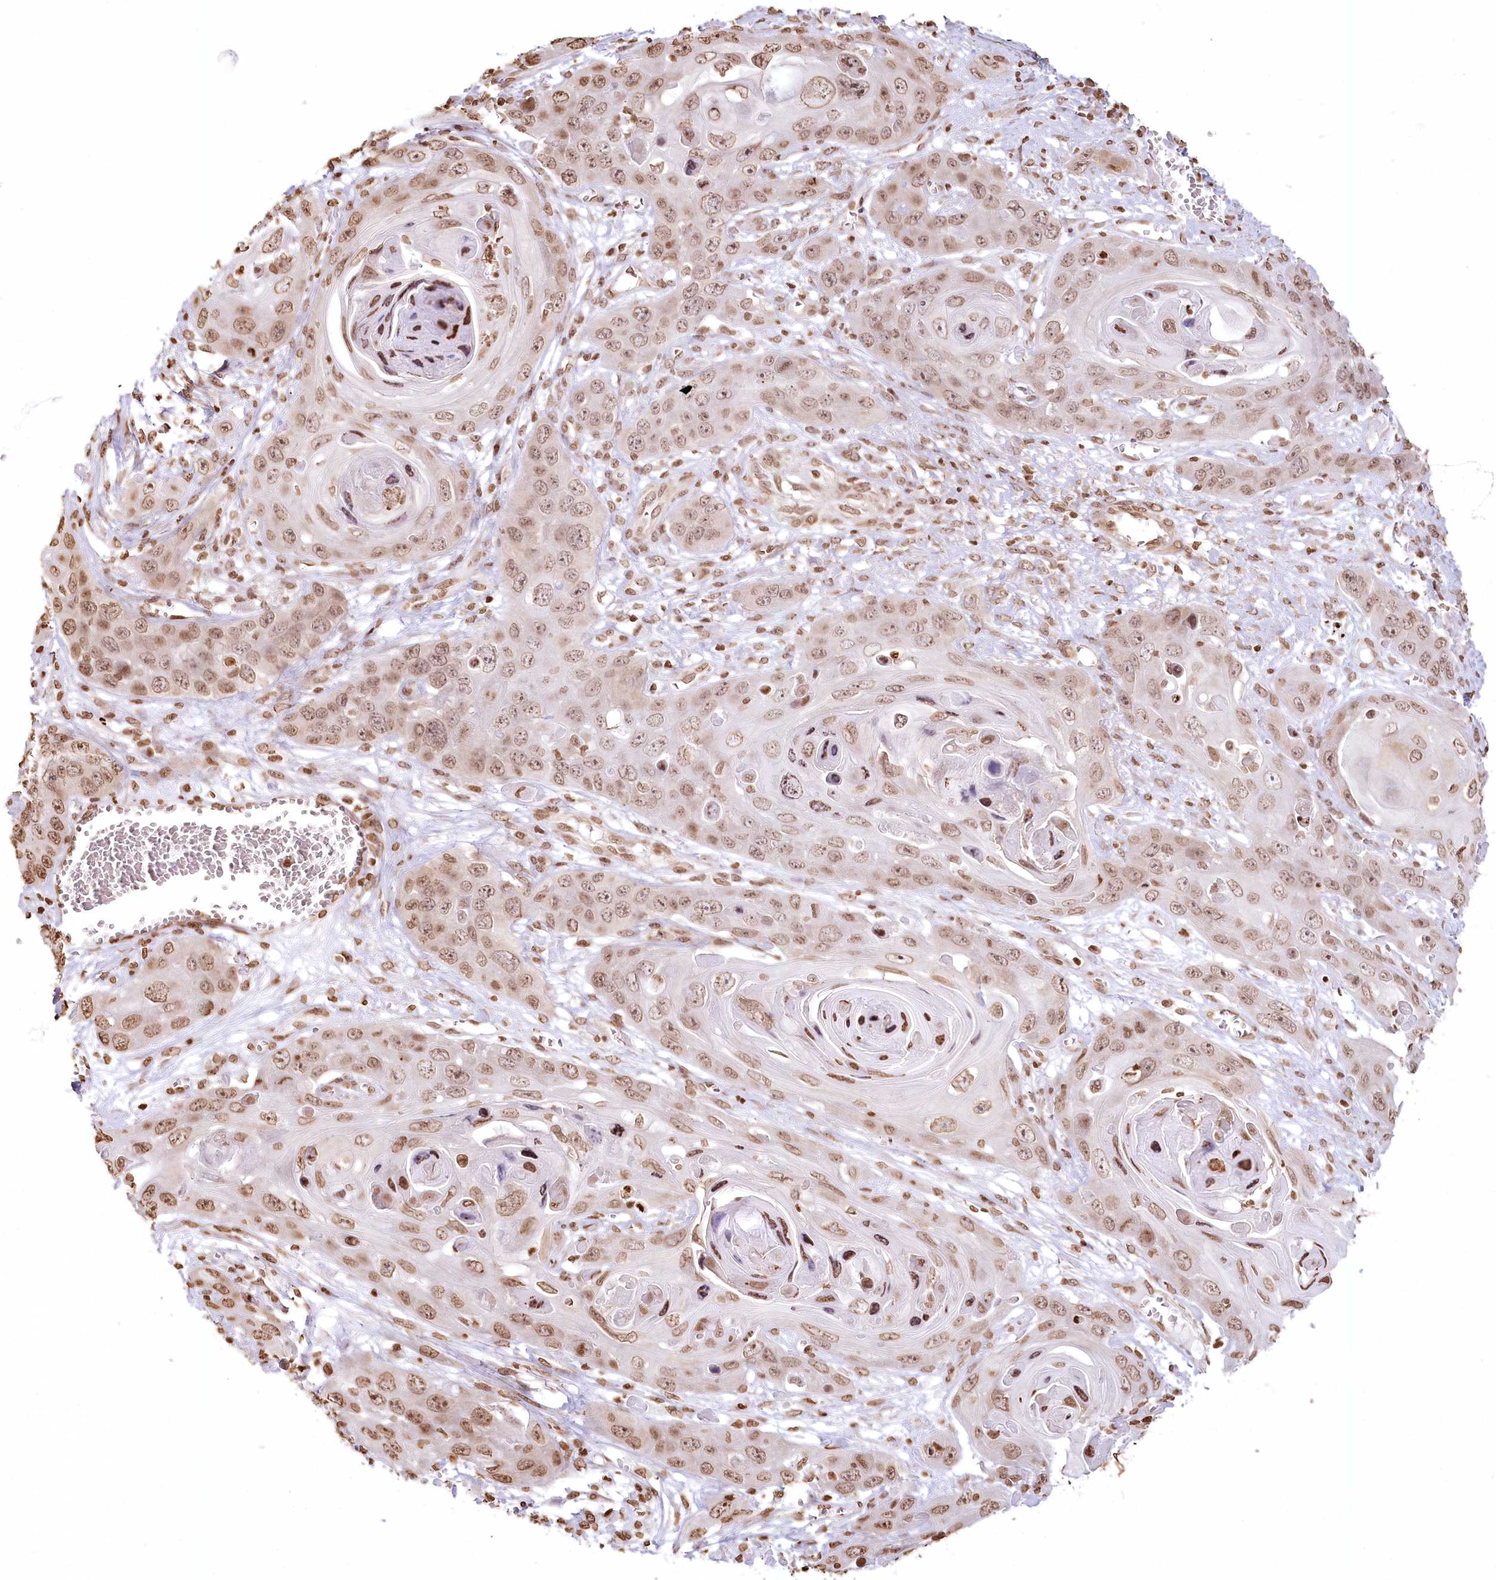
{"staining": {"intensity": "moderate", "quantity": ">75%", "location": "nuclear"}, "tissue": "skin cancer", "cell_type": "Tumor cells", "image_type": "cancer", "snomed": [{"axis": "morphology", "description": "Squamous cell carcinoma, NOS"}, {"axis": "topography", "description": "Skin"}], "caption": "DAB immunohistochemical staining of skin cancer exhibits moderate nuclear protein staining in approximately >75% of tumor cells. The protein is shown in brown color, while the nuclei are stained blue.", "gene": "FAM13A", "patient": {"sex": "male", "age": 55}}